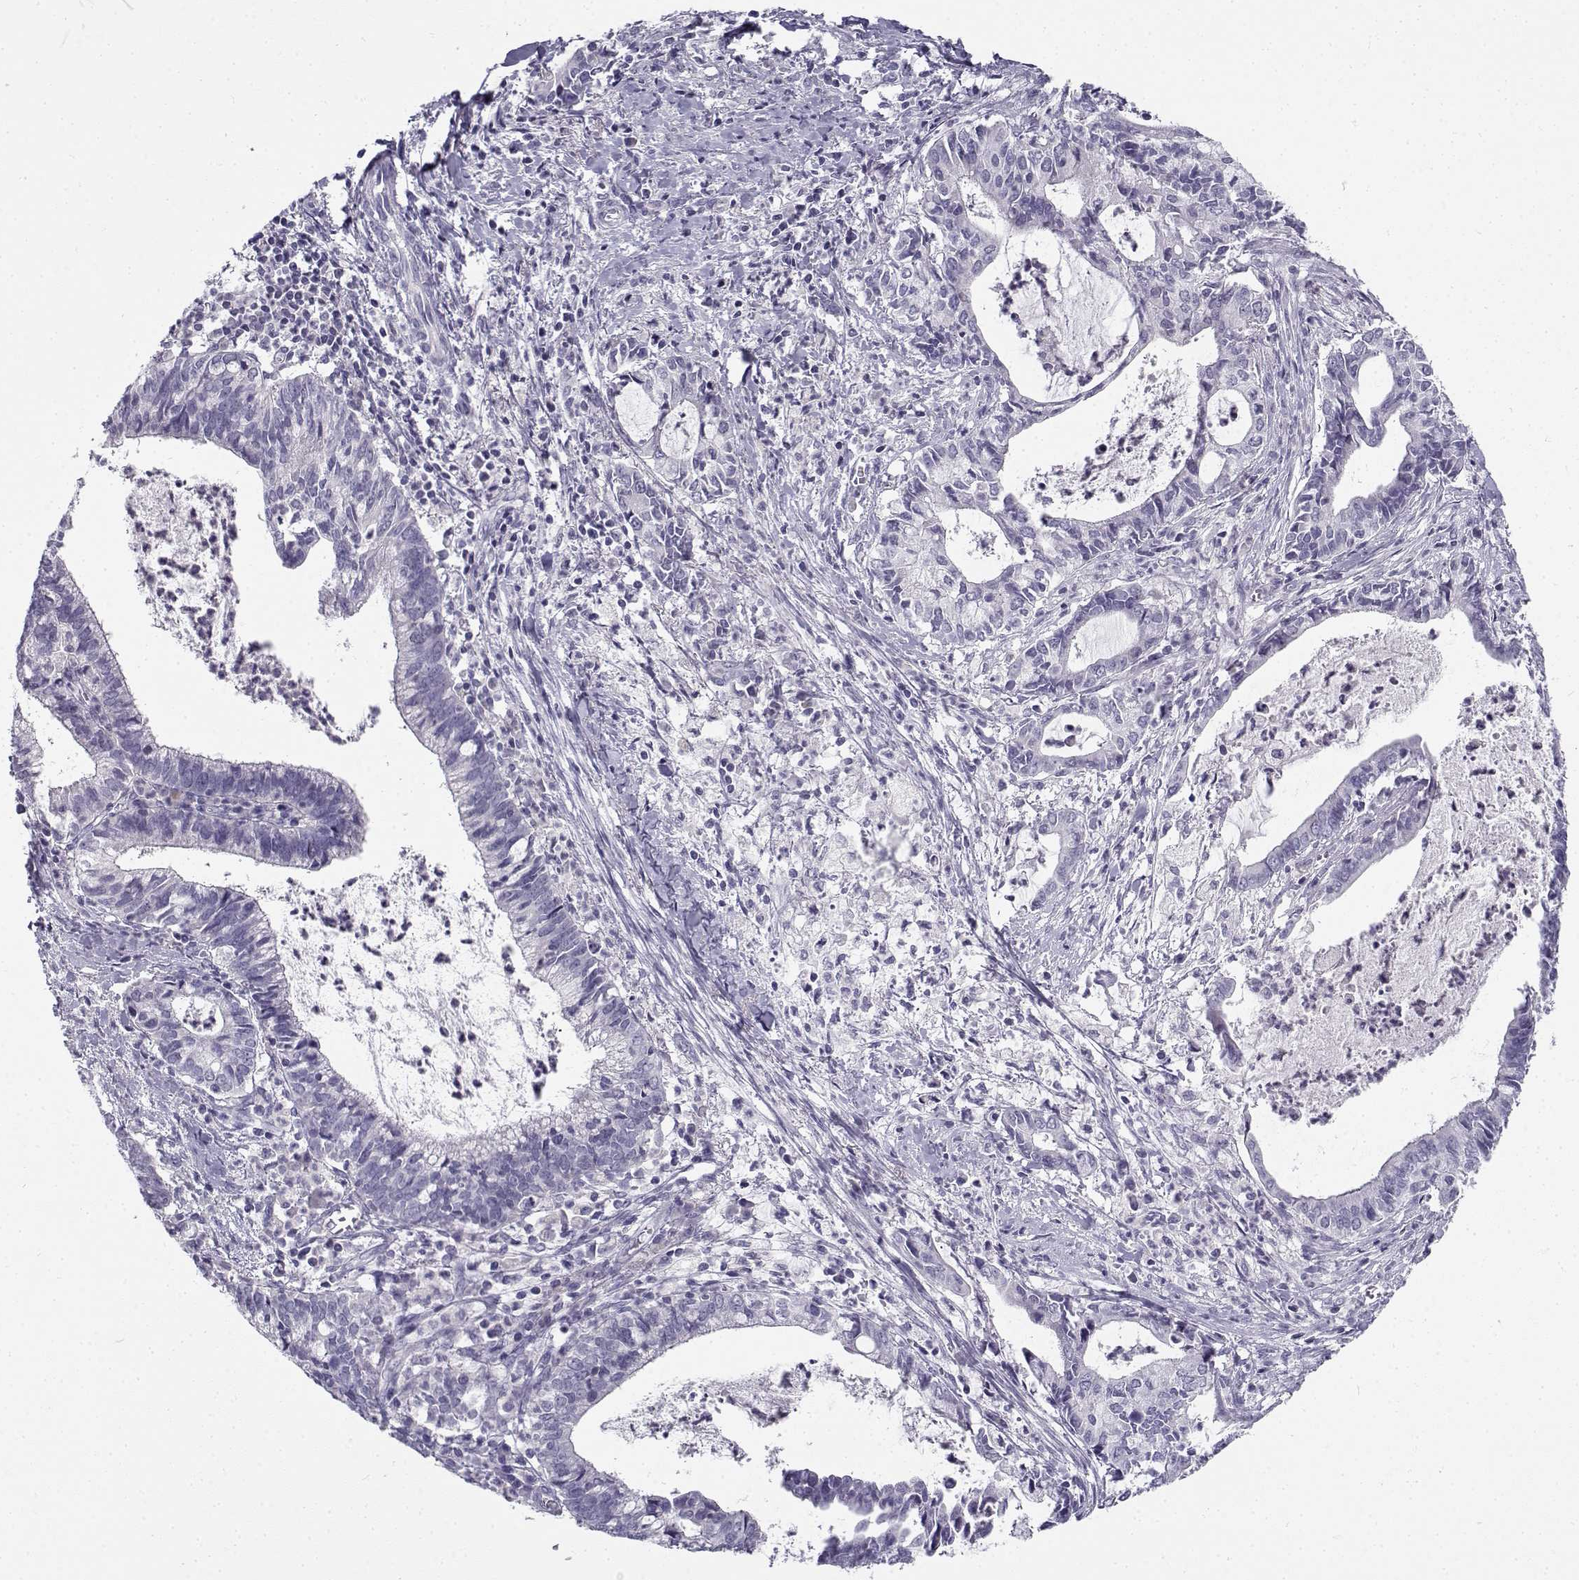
{"staining": {"intensity": "negative", "quantity": "none", "location": "none"}, "tissue": "cervical cancer", "cell_type": "Tumor cells", "image_type": "cancer", "snomed": [{"axis": "morphology", "description": "Adenocarcinoma, NOS"}, {"axis": "topography", "description": "Cervix"}], "caption": "Cervical cancer (adenocarcinoma) was stained to show a protein in brown. There is no significant positivity in tumor cells.", "gene": "FAM166A", "patient": {"sex": "female", "age": 42}}